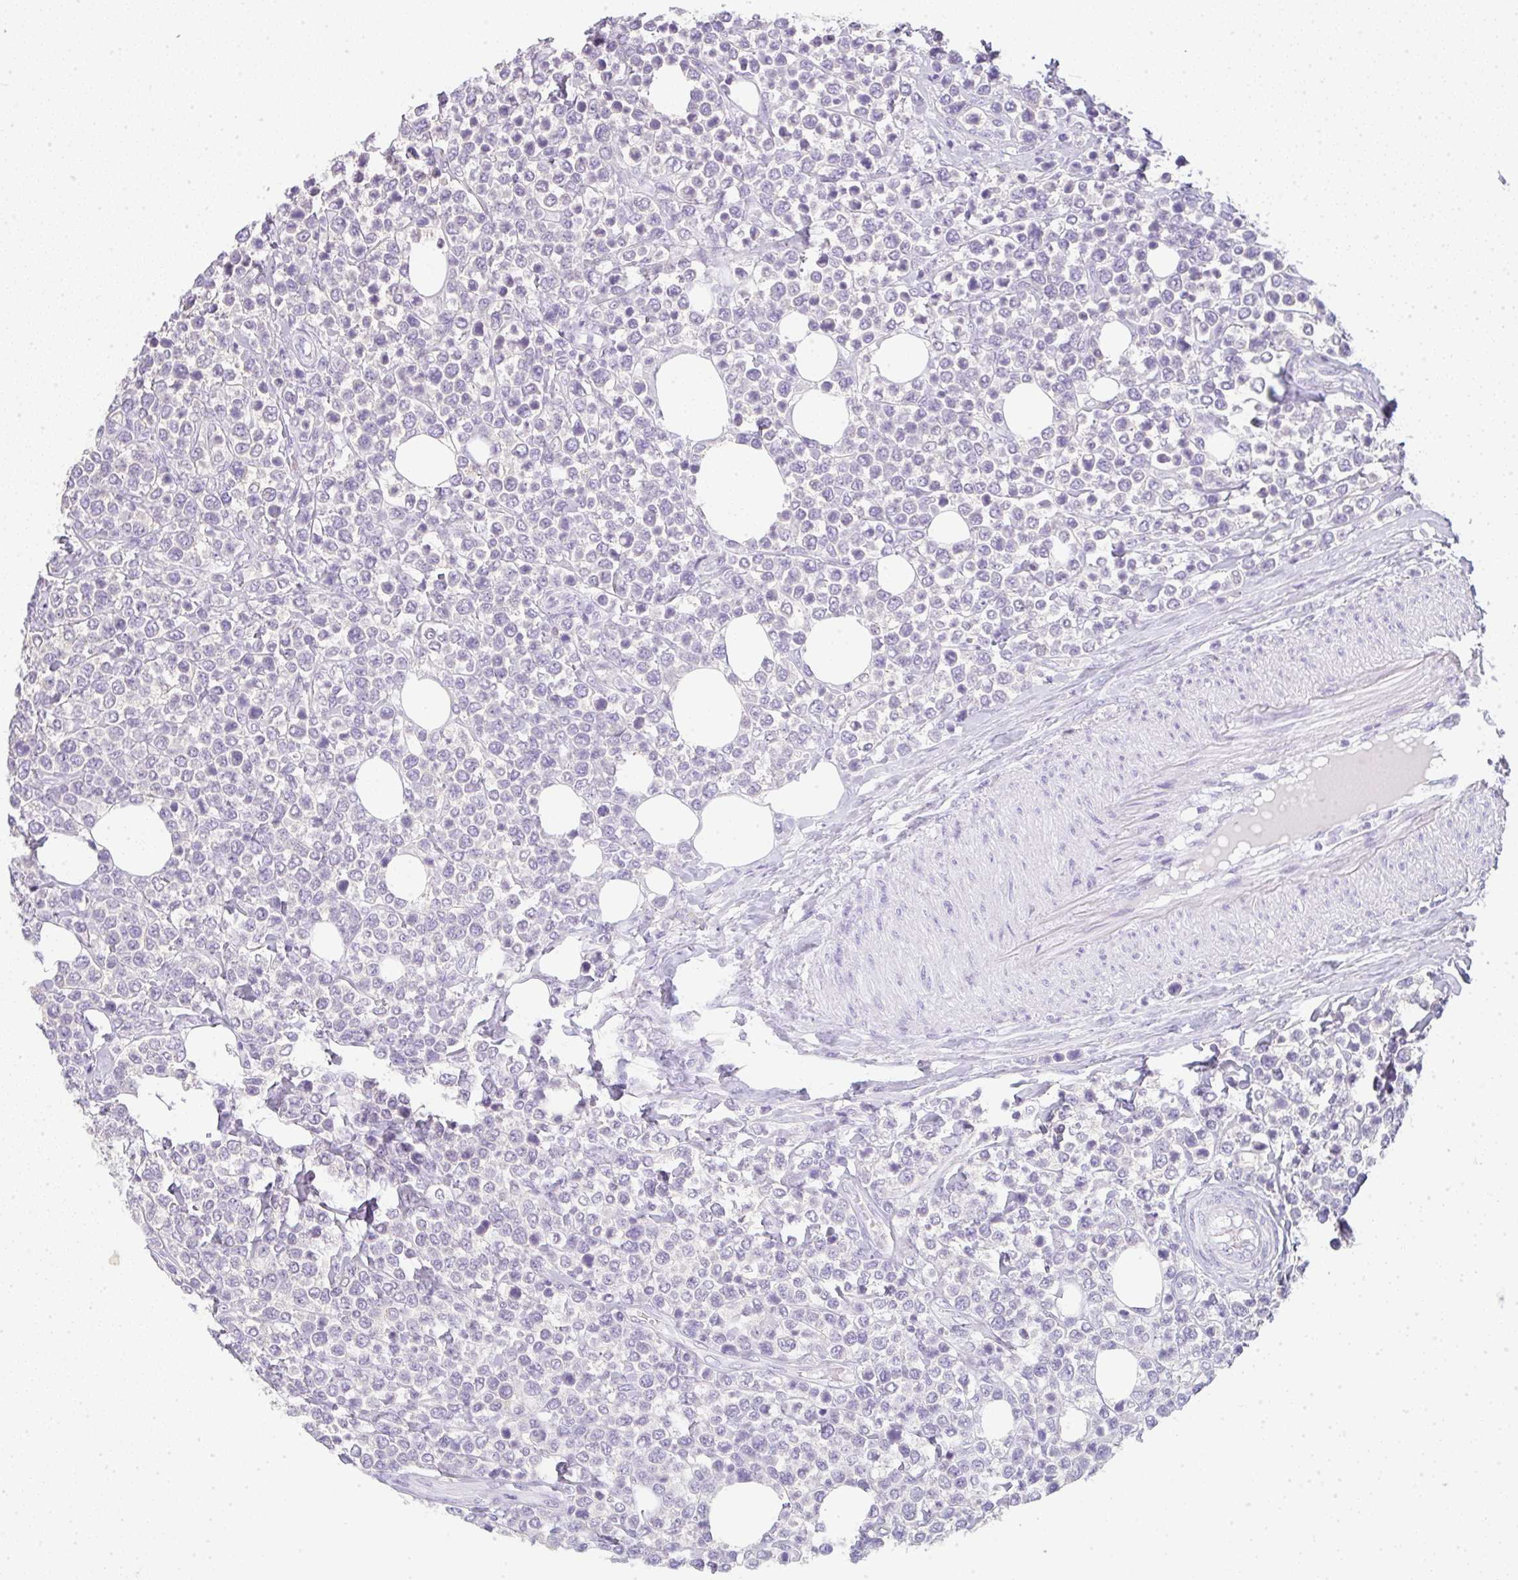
{"staining": {"intensity": "negative", "quantity": "none", "location": "none"}, "tissue": "lymphoma", "cell_type": "Tumor cells", "image_type": "cancer", "snomed": [{"axis": "morphology", "description": "Malignant lymphoma, non-Hodgkin's type, Low grade"}, {"axis": "topography", "description": "Lymph node"}], "caption": "Immunohistochemical staining of human malignant lymphoma, non-Hodgkin's type (low-grade) displays no significant expression in tumor cells.", "gene": "LPAR4", "patient": {"sex": "male", "age": 60}}